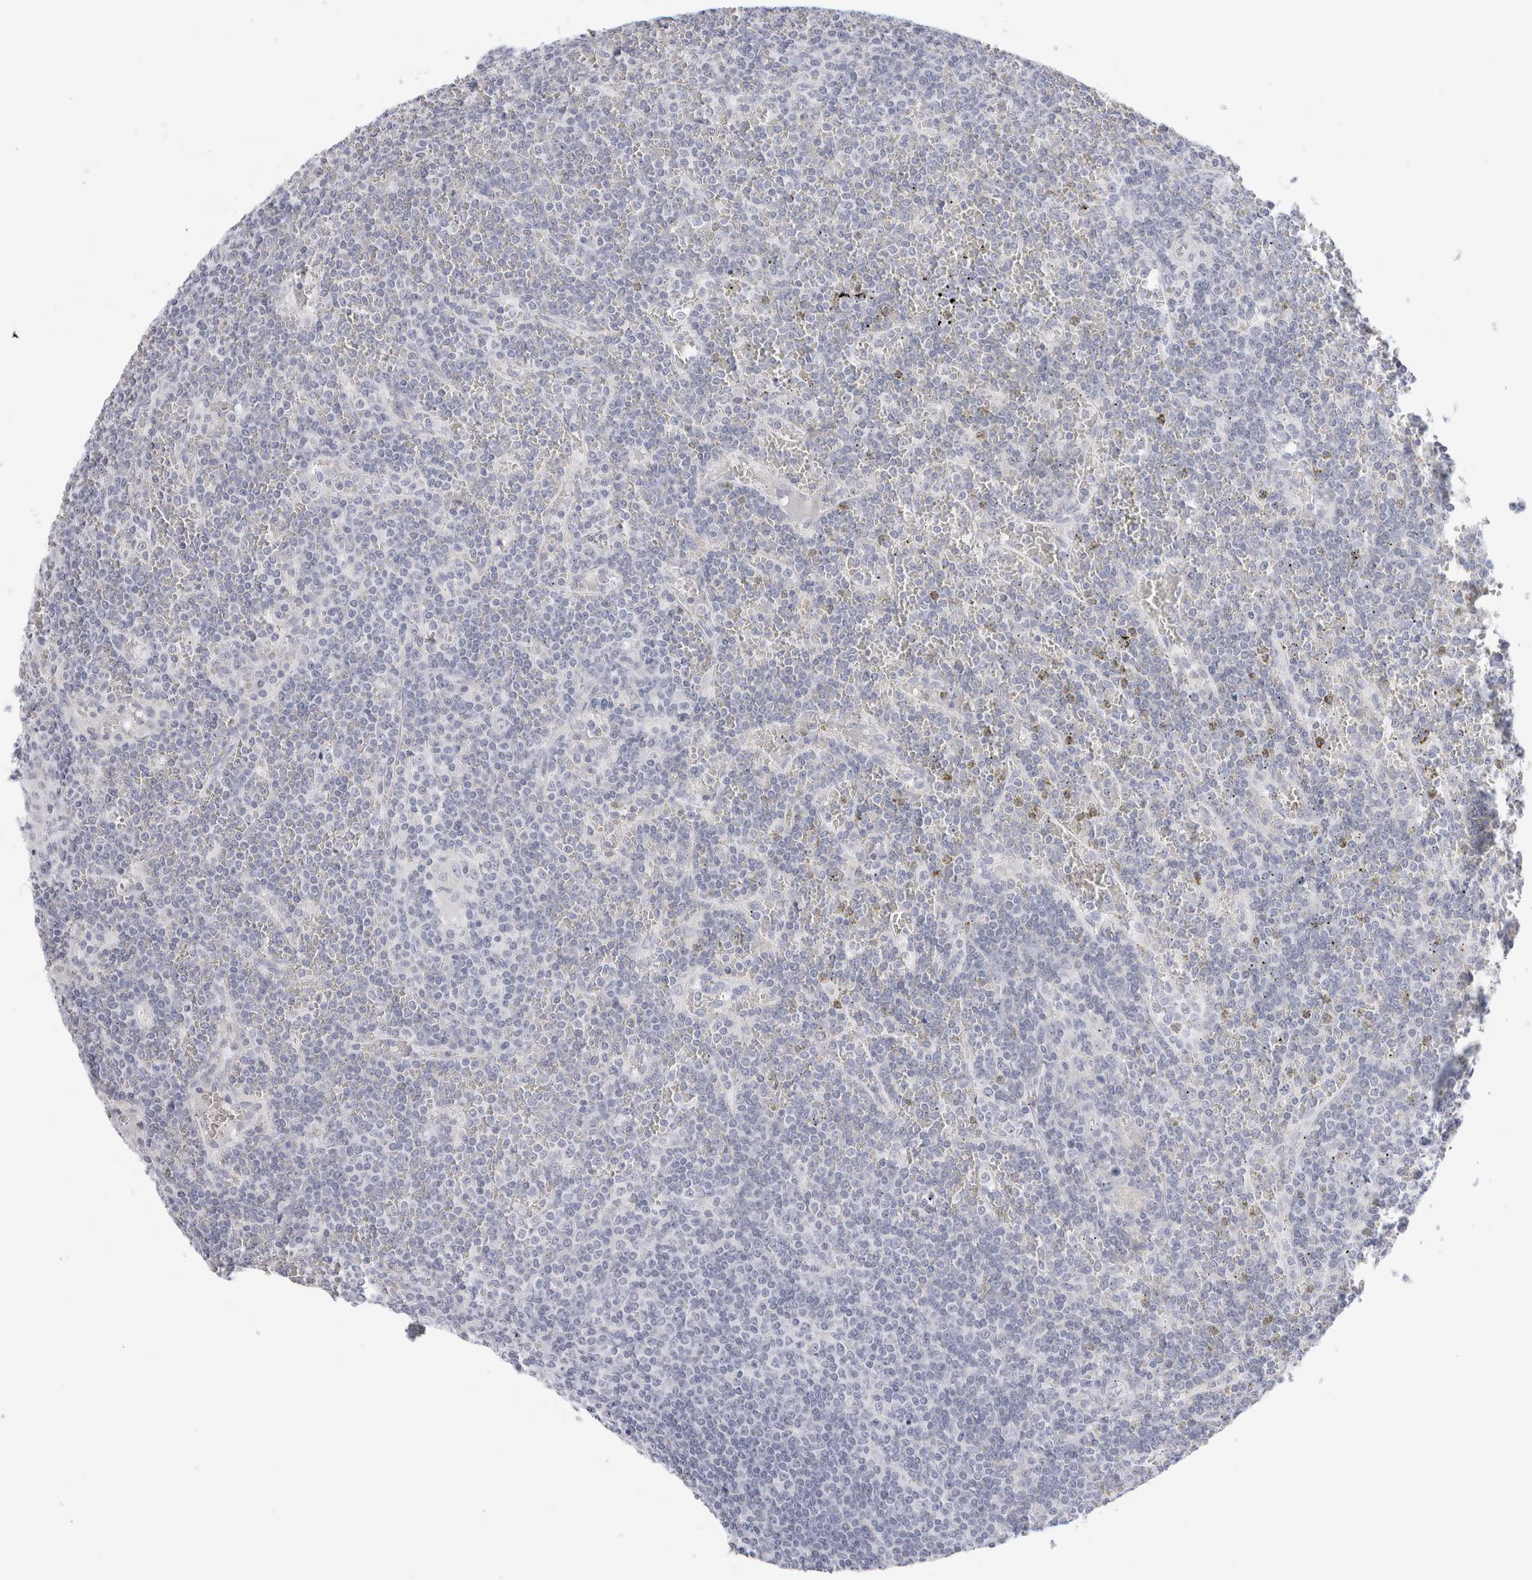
{"staining": {"intensity": "negative", "quantity": "none", "location": "none"}, "tissue": "lymphoma", "cell_type": "Tumor cells", "image_type": "cancer", "snomed": [{"axis": "morphology", "description": "Malignant lymphoma, non-Hodgkin's type, Low grade"}, {"axis": "topography", "description": "Spleen"}], "caption": "Immunohistochemistry micrograph of neoplastic tissue: lymphoma stained with DAB demonstrates no significant protein staining in tumor cells.", "gene": "MUC15", "patient": {"sex": "female", "age": 19}}